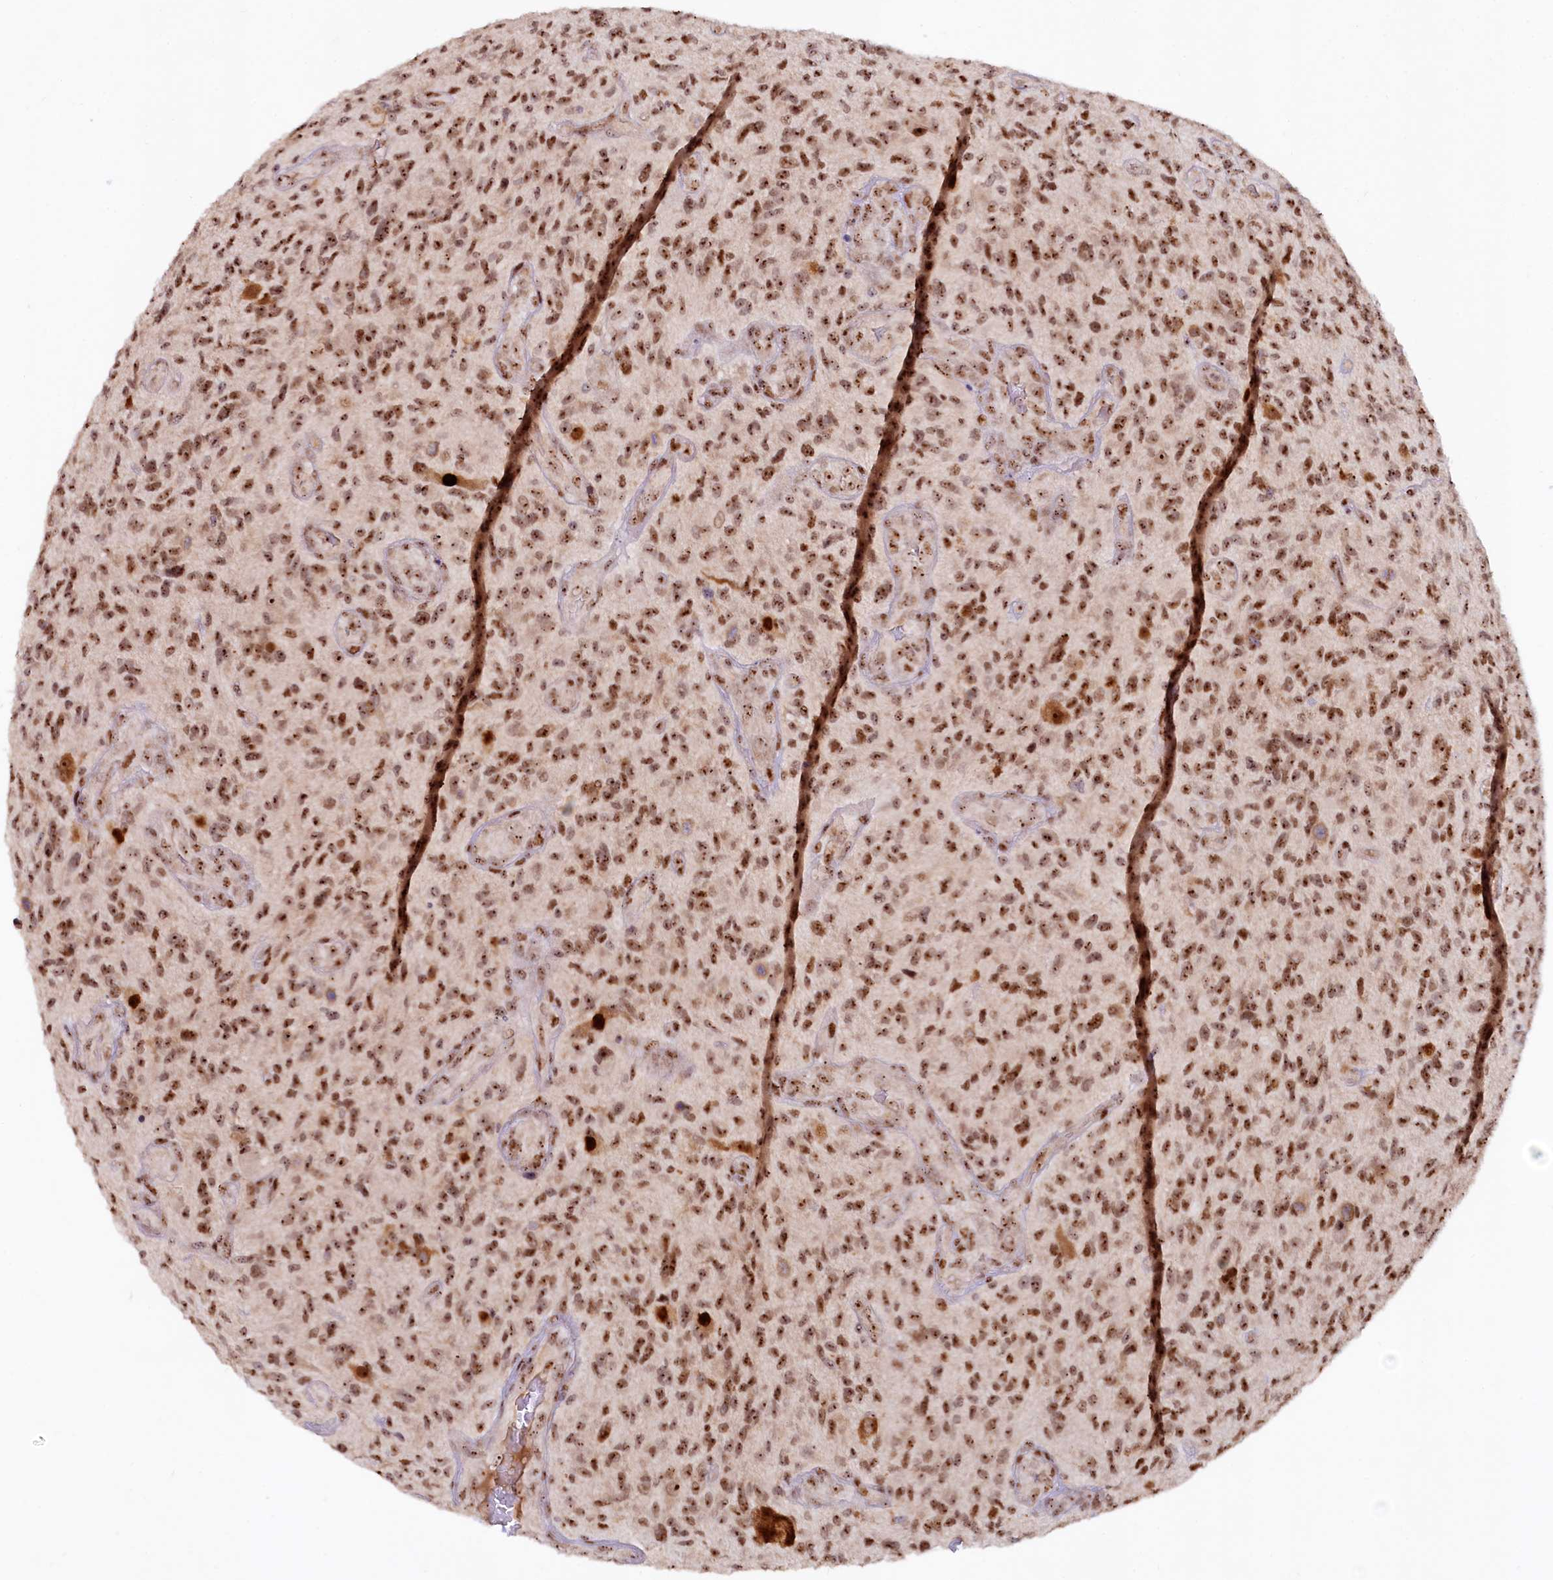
{"staining": {"intensity": "moderate", "quantity": ">75%", "location": "nuclear"}, "tissue": "glioma", "cell_type": "Tumor cells", "image_type": "cancer", "snomed": [{"axis": "morphology", "description": "Glioma, malignant, High grade"}, {"axis": "topography", "description": "Brain"}], "caption": "Immunohistochemistry staining of glioma, which reveals medium levels of moderate nuclear expression in approximately >75% of tumor cells indicating moderate nuclear protein positivity. The staining was performed using DAB (brown) for protein detection and nuclei were counterstained in hematoxylin (blue).", "gene": "TCOF1", "patient": {"sex": "male", "age": 47}}